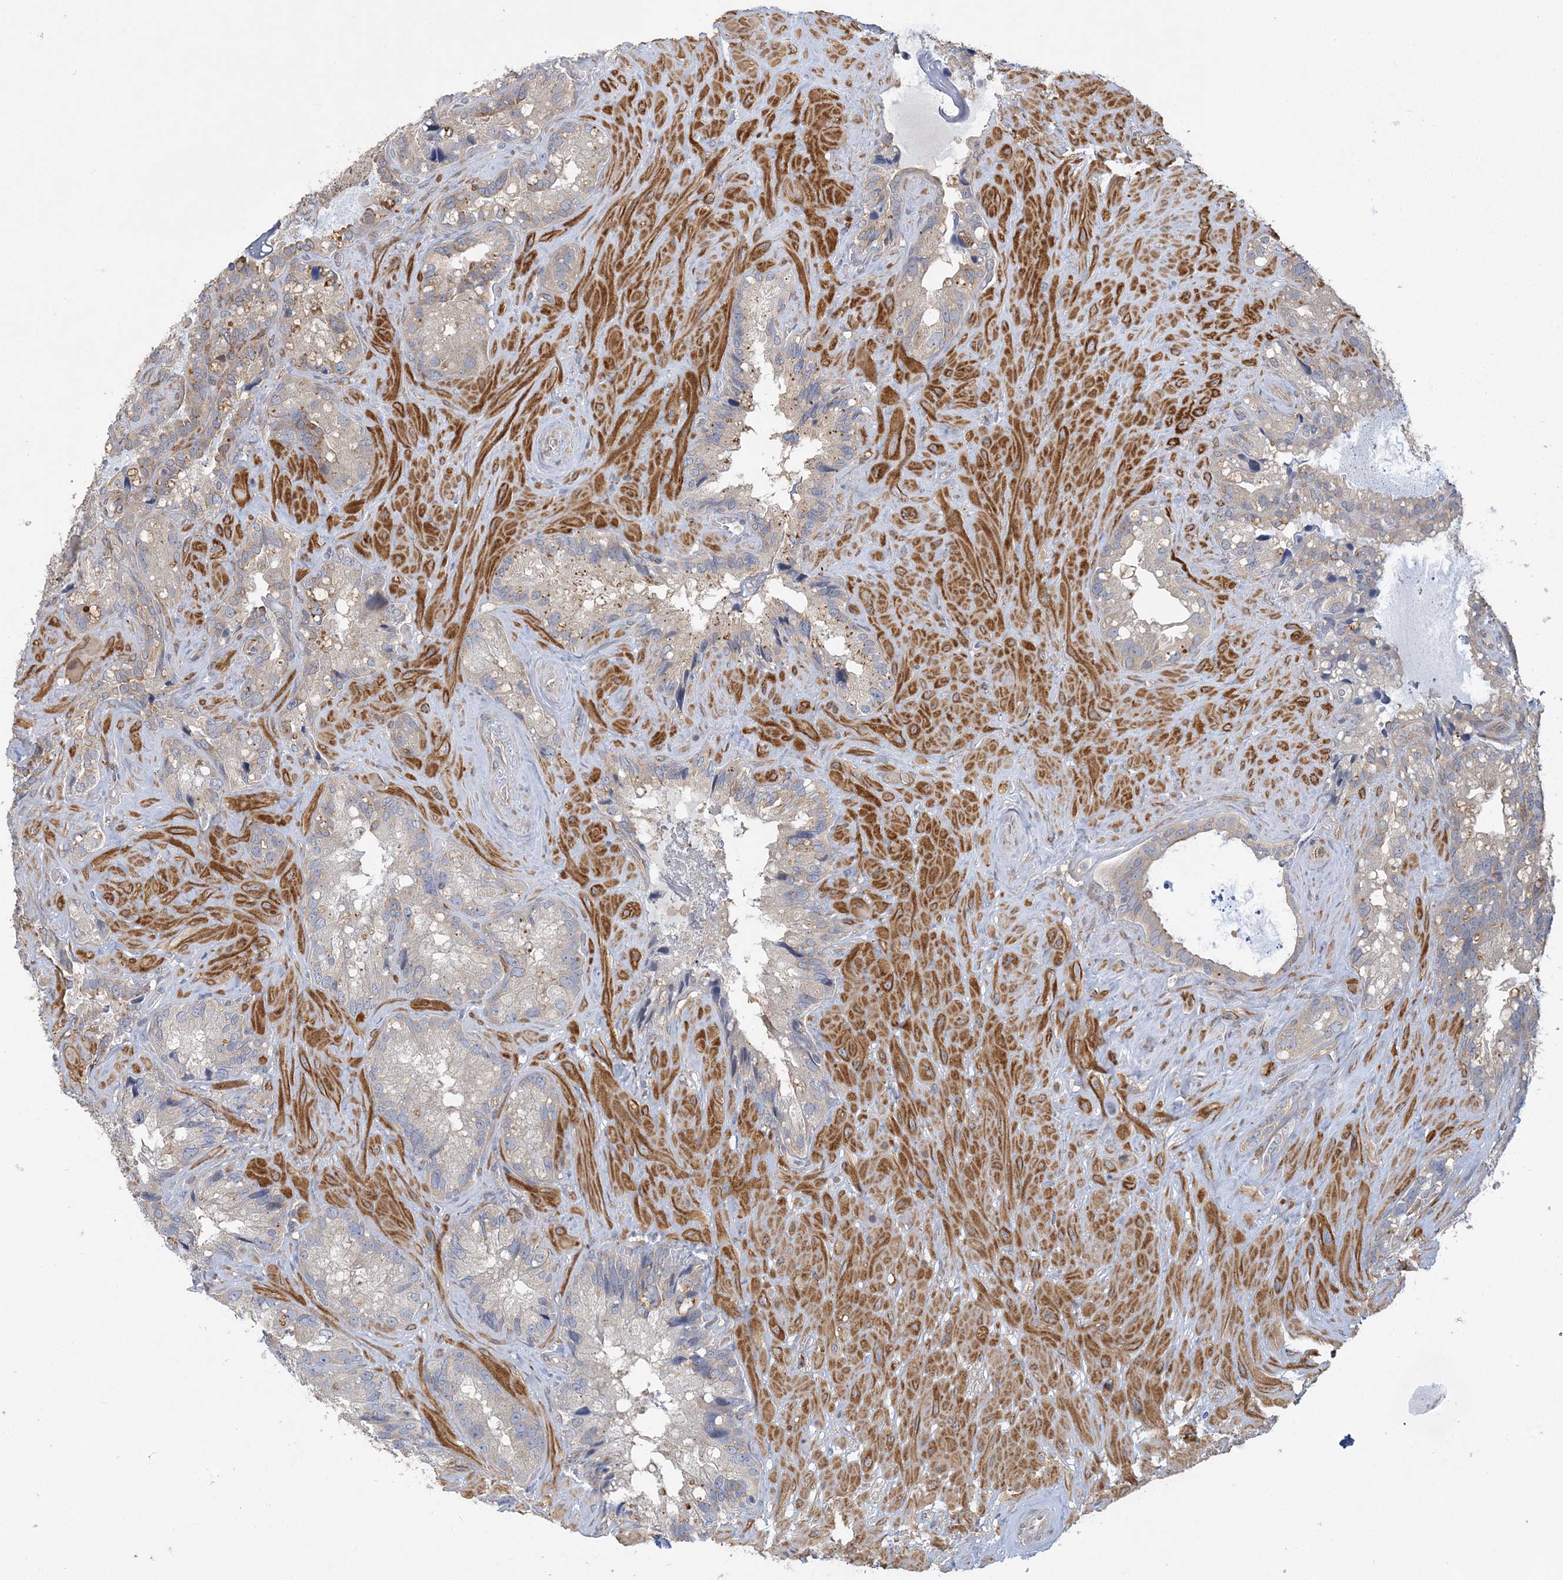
{"staining": {"intensity": "moderate", "quantity": "<25%", "location": "cytoplasmic/membranous"}, "tissue": "seminal vesicle", "cell_type": "Glandular cells", "image_type": "normal", "snomed": [{"axis": "morphology", "description": "Normal tissue, NOS"}, {"axis": "topography", "description": "Prostate"}, {"axis": "topography", "description": "Seminal veicle"}], "caption": "IHC micrograph of unremarkable seminal vesicle stained for a protein (brown), which reveals low levels of moderate cytoplasmic/membranous staining in about <25% of glandular cells.", "gene": "MAP4K5", "patient": {"sex": "male", "age": 68}}